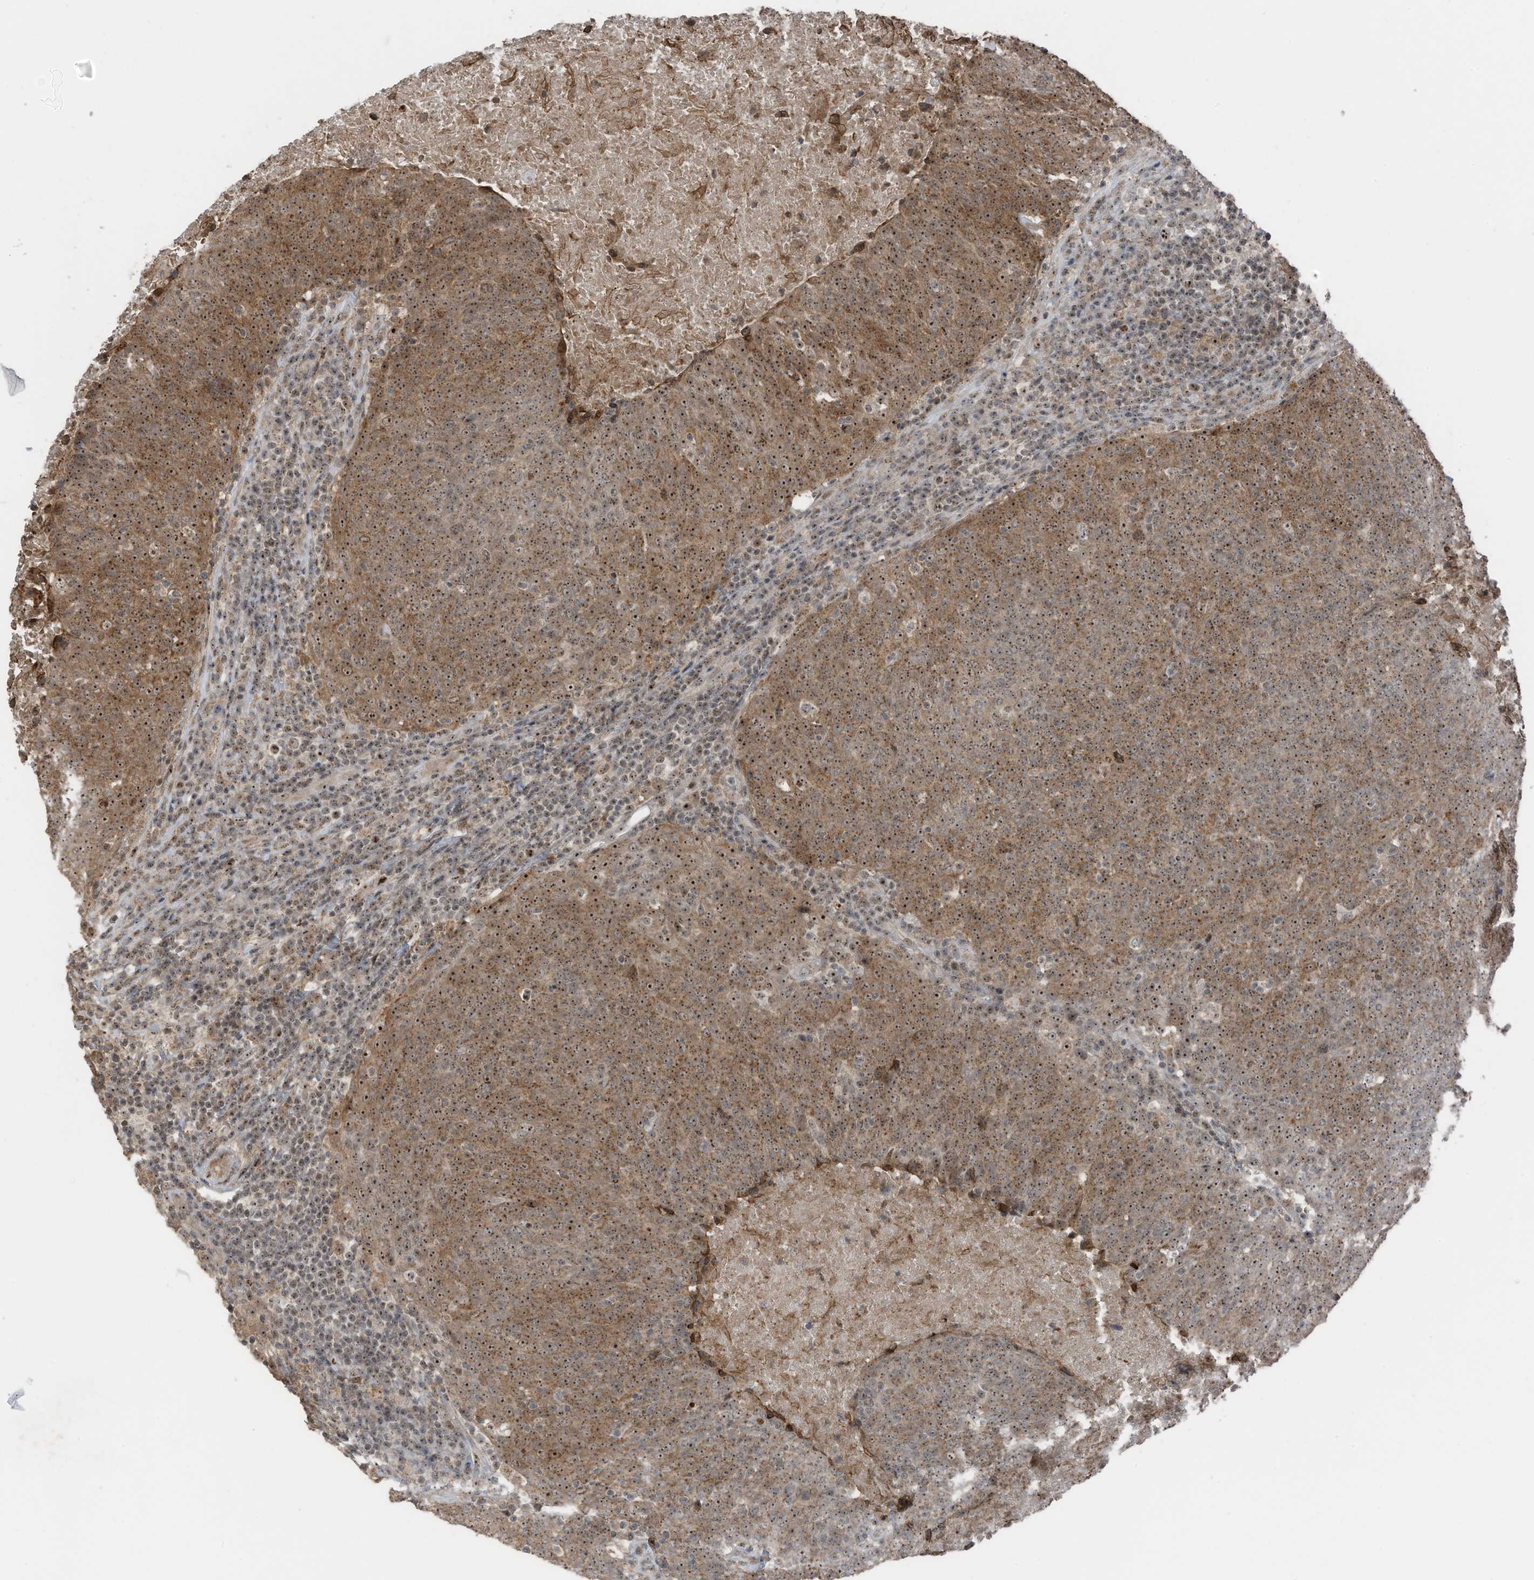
{"staining": {"intensity": "moderate", "quantity": ">75%", "location": "cytoplasmic/membranous,nuclear"}, "tissue": "head and neck cancer", "cell_type": "Tumor cells", "image_type": "cancer", "snomed": [{"axis": "morphology", "description": "Squamous cell carcinoma, NOS"}, {"axis": "morphology", "description": "Squamous cell carcinoma, metastatic, NOS"}, {"axis": "topography", "description": "Lymph node"}, {"axis": "topography", "description": "Head-Neck"}], "caption": "This photomicrograph exhibits head and neck cancer stained with IHC to label a protein in brown. The cytoplasmic/membranous and nuclear of tumor cells show moderate positivity for the protein. Nuclei are counter-stained blue.", "gene": "UTP3", "patient": {"sex": "male", "age": 62}}